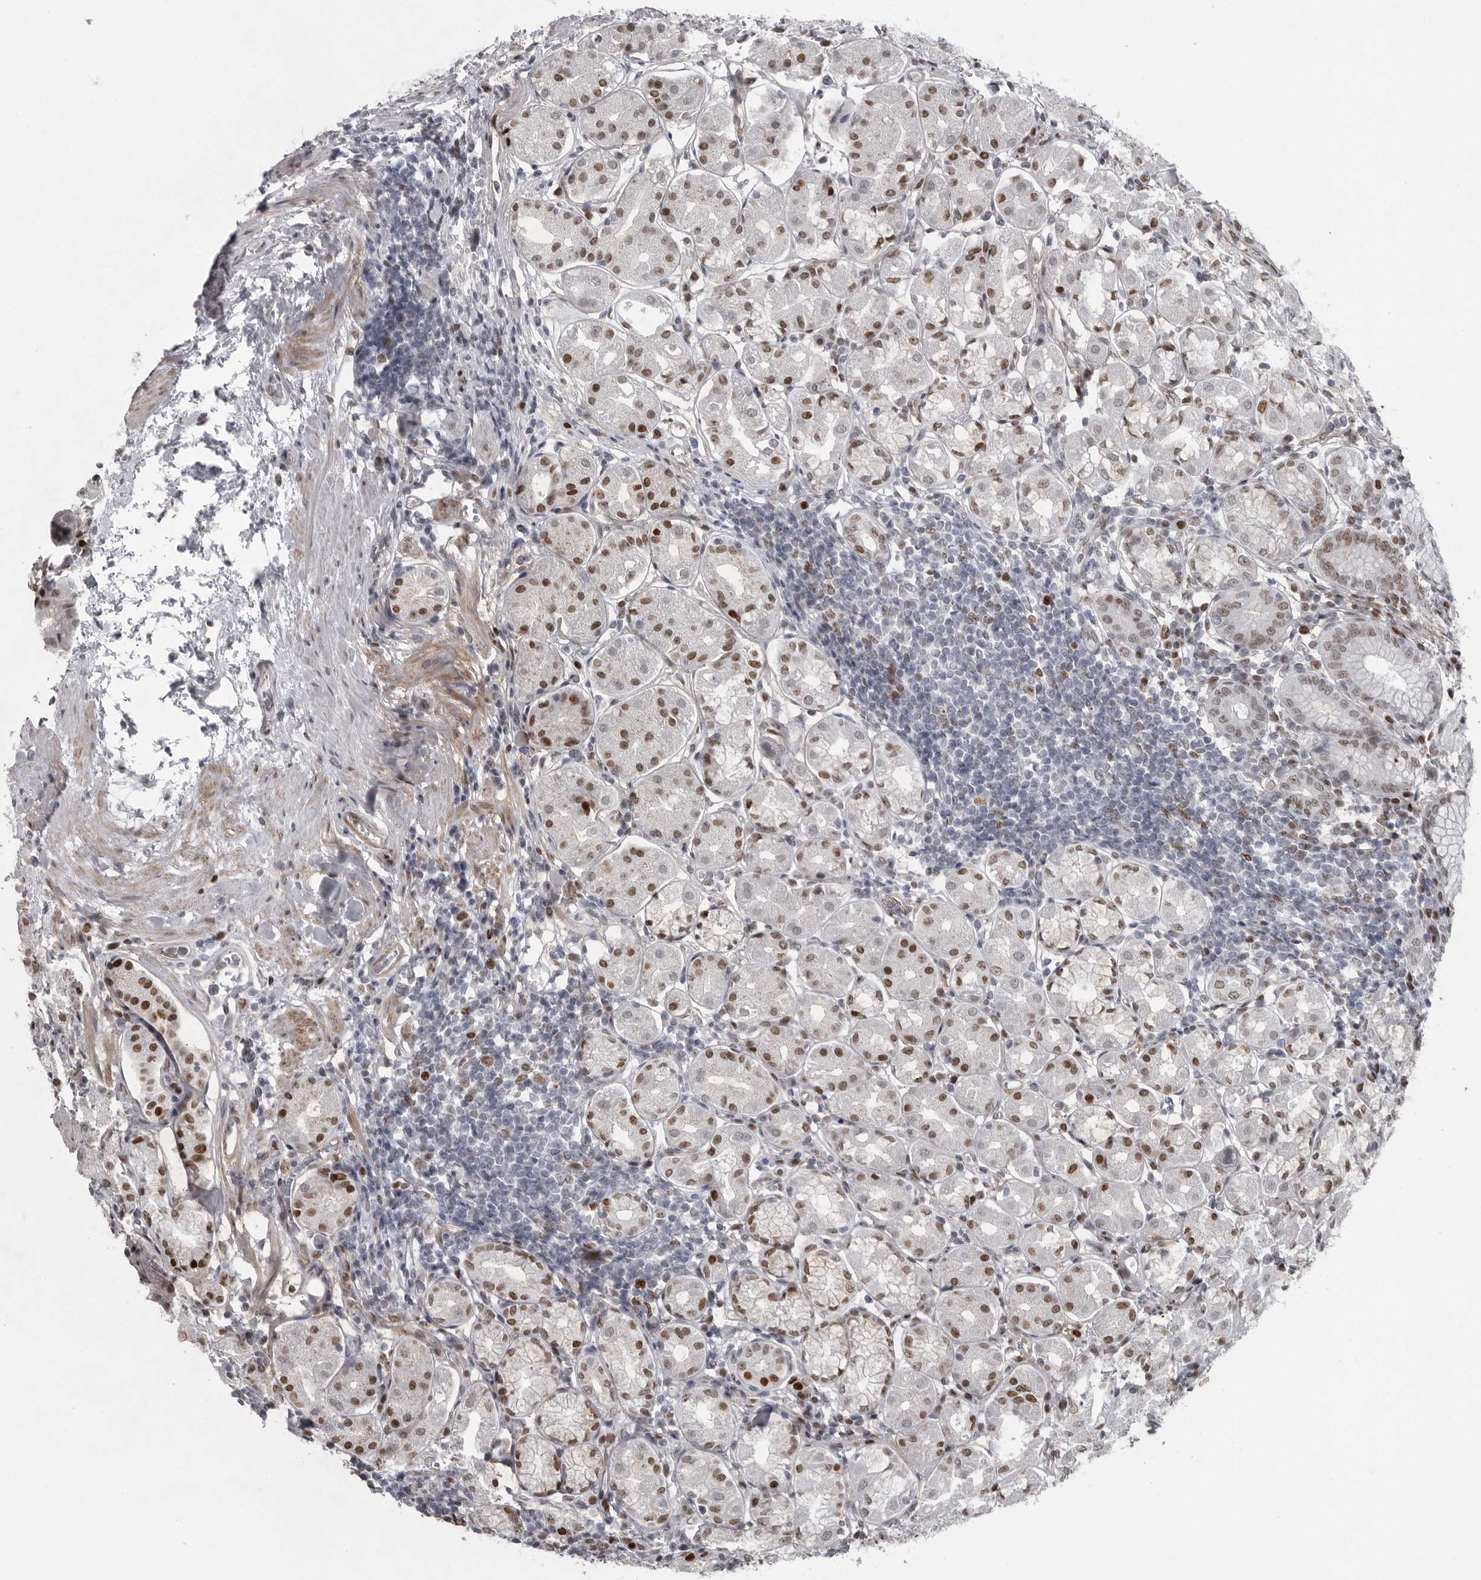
{"staining": {"intensity": "moderate", "quantity": "25%-75%", "location": "nuclear"}, "tissue": "stomach", "cell_type": "Glandular cells", "image_type": "normal", "snomed": [{"axis": "morphology", "description": "Normal tissue, NOS"}, {"axis": "topography", "description": "Stomach, lower"}], "caption": "Immunohistochemistry staining of benign stomach, which demonstrates medium levels of moderate nuclear positivity in approximately 25%-75% of glandular cells indicating moderate nuclear protein staining. The staining was performed using DAB (3,3'-diaminobenzidine) (brown) for protein detection and nuclei were counterstained in hematoxylin (blue).", "gene": "HMGN3", "patient": {"sex": "female", "age": 56}}